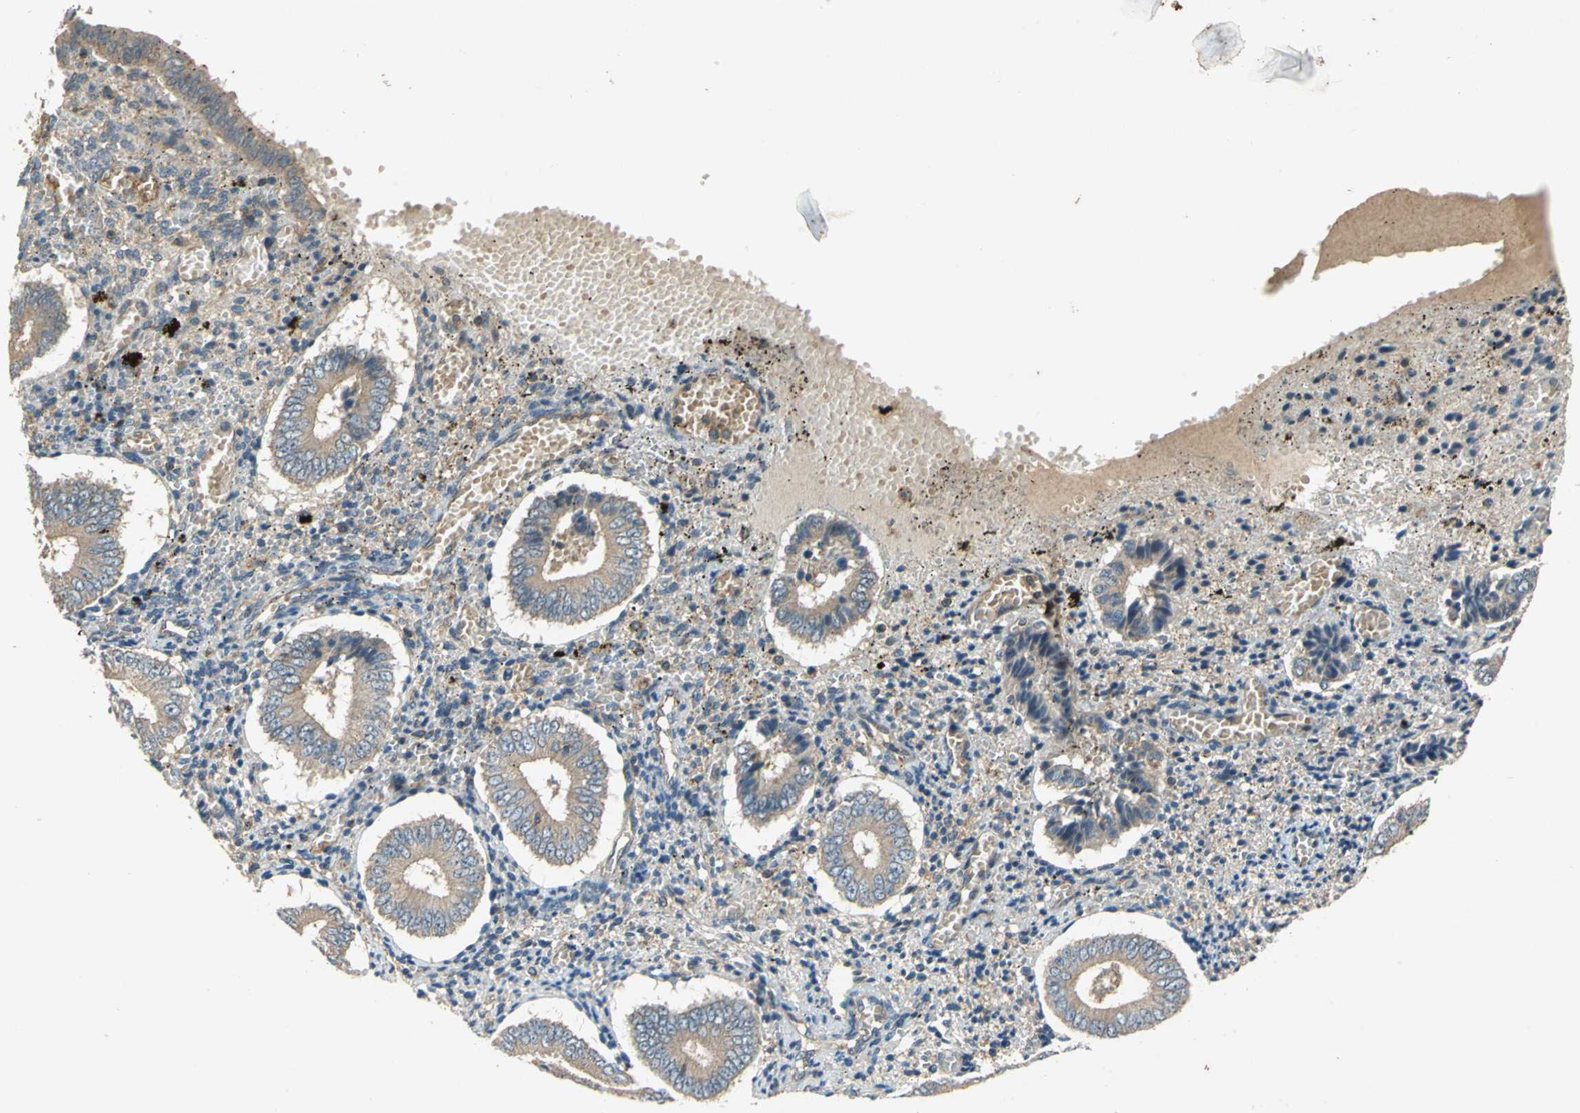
{"staining": {"intensity": "weak", "quantity": "25%-75%", "location": "cytoplasmic/membranous"}, "tissue": "endometrium", "cell_type": "Cells in endometrial stroma", "image_type": "normal", "snomed": [{"axis": "morphology", "description": "Normal tissue, NOS"}, {"axis": "topography", "description": "Endometrium"}], "caption": "Cells in endometrial stroma display low levels of weak cytoplasmic/membranous staining in approximately 25%-75% of cells in unremarkable human endometrium.", "gene": "EMCN", "patient": {"sex": "female", "age": 42}}